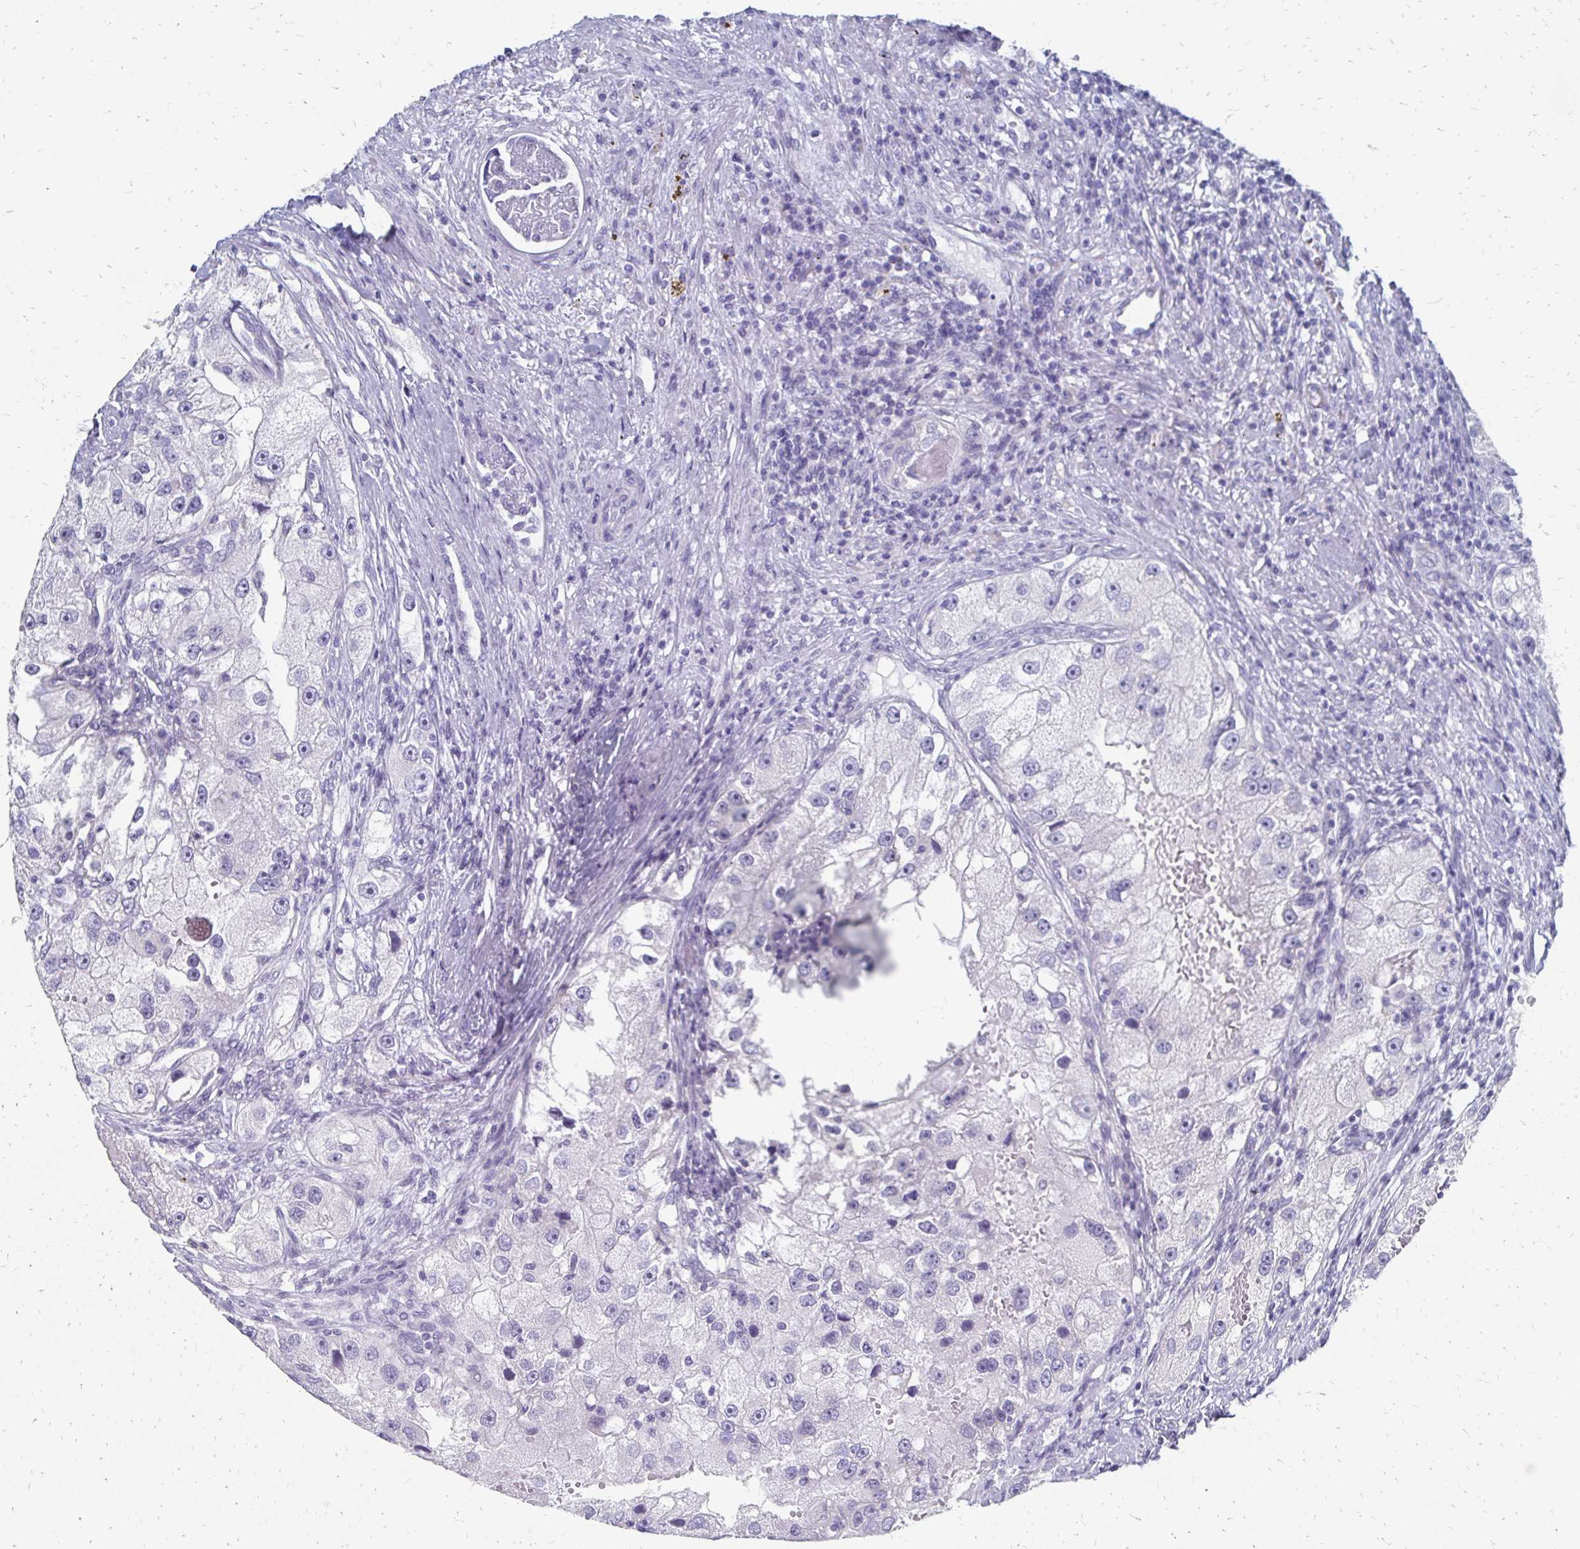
{"staining": {"intensity": "negative", "quantity": "none", "location": "none"}, "tissue": "renal cancer", "cell_type": "Tumor cells", "image_type": "cancer", "snomed": [{"axis": "morphology", "description": "Adenocarcinoma, NOS"}, {"axis": "topography", "description": "Kidney"}], "caption": "Tumor cells are negative for brown protein staining in renal cancer.", "gene": "SYCP3", "patient": {"sex": "male", "age": 63}}